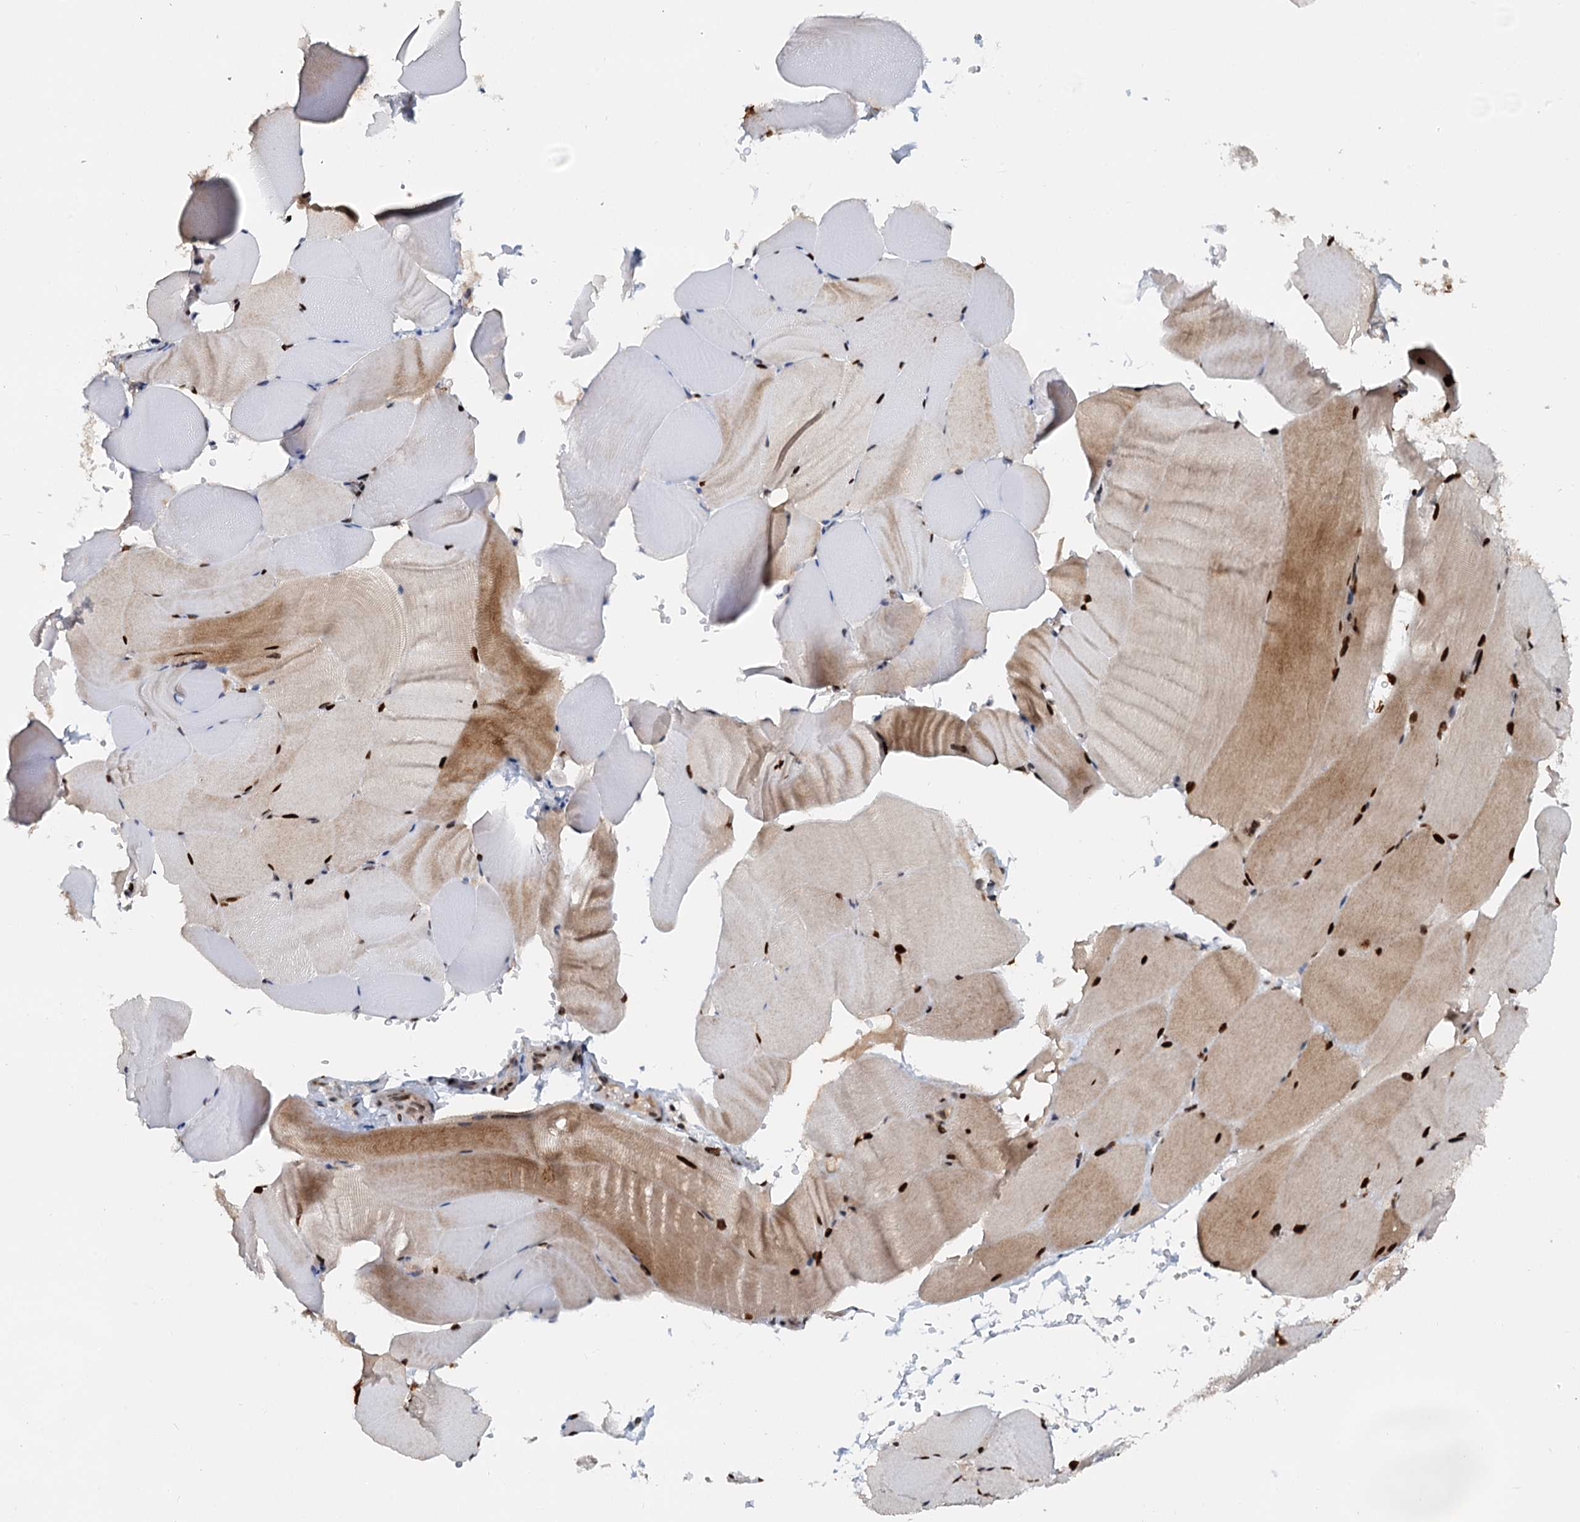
{"staining": {"intensity": "strong", "quantity": ">75%", "location": "cytoplasmic/membranous,nuclear"}, "tissue": "skeletal muscle", "cell_type": "Myocytes", "image_type": "normal", "snomed": [{"axis": "morphology", "description": "Normal tissue, NOS"}, {"axis": "topography", "description": "Skeletal muscle"}, {"axis": "topography", "description": "Parathyroid gland"}], "caption": "A photomicrograph showing strong cytoplasmic/membranous,nuclear positivity in approximately >75% of myocytes in normal skeletal muscle, as visualized by brown immunohistochemical staining.", "gene": "WBP4", "patient": {"sex": "female", "age": 37}}